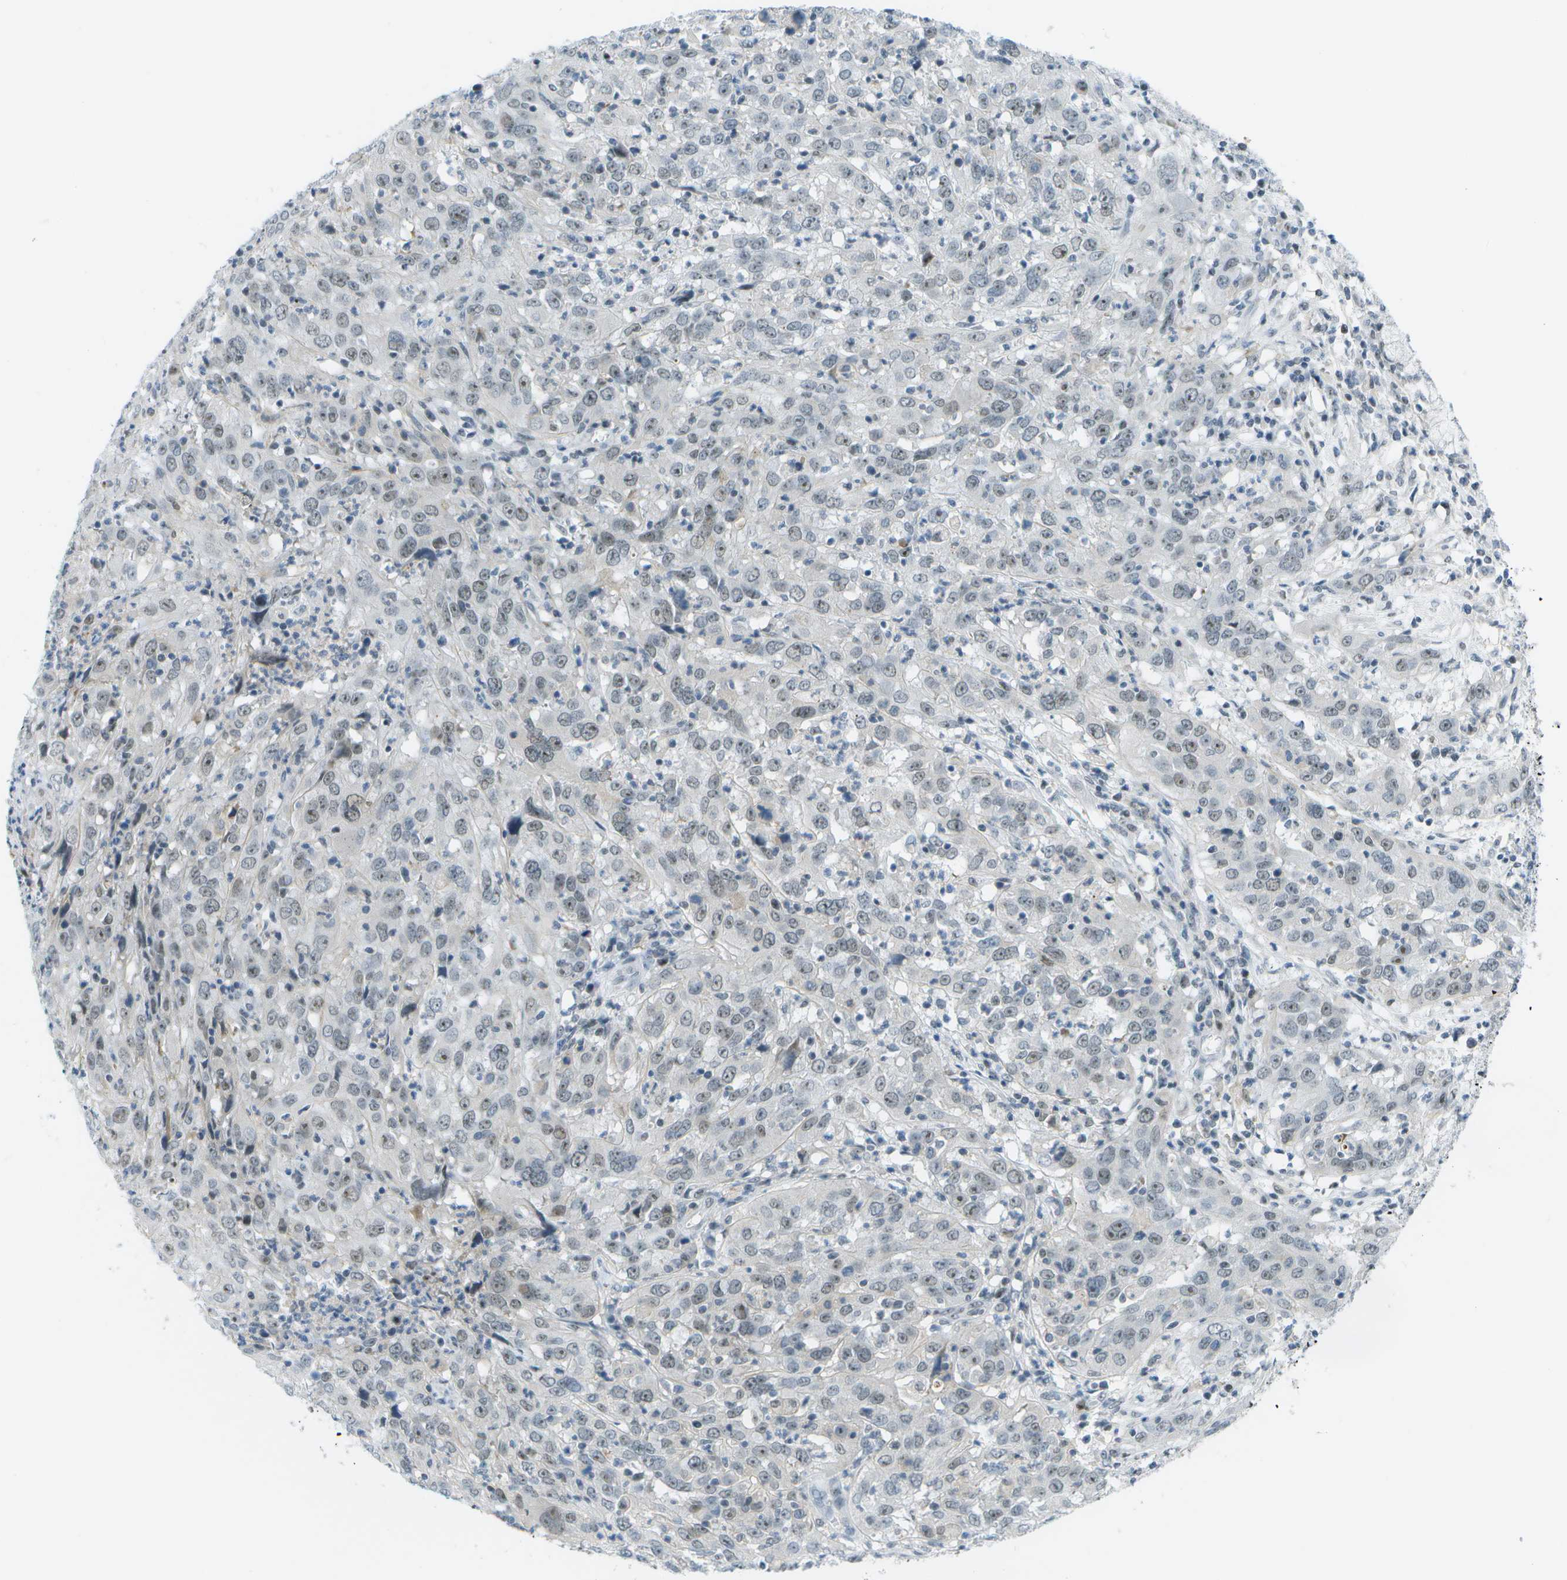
{"staining": {"intensity": "weak", "quantity": "25%-75%", "location": "nuclear"}, "tissue": "cervical cancer", "cell_type": "Tumor cells", "image_type": "cancer", "snomed": [{"axis": "morphology", "description": "Squamous cell carcinoma, NOS"}, {"axis": "topography", "description": "Cervix"}], "caption": "Cervical cancer was stained to show a protein in brown. There is low levels of weak nuclear positivity in about 25%-75% of tumor cells.", "gene": "PITHD1", "patient": {"sex": "female", "age": 32}}